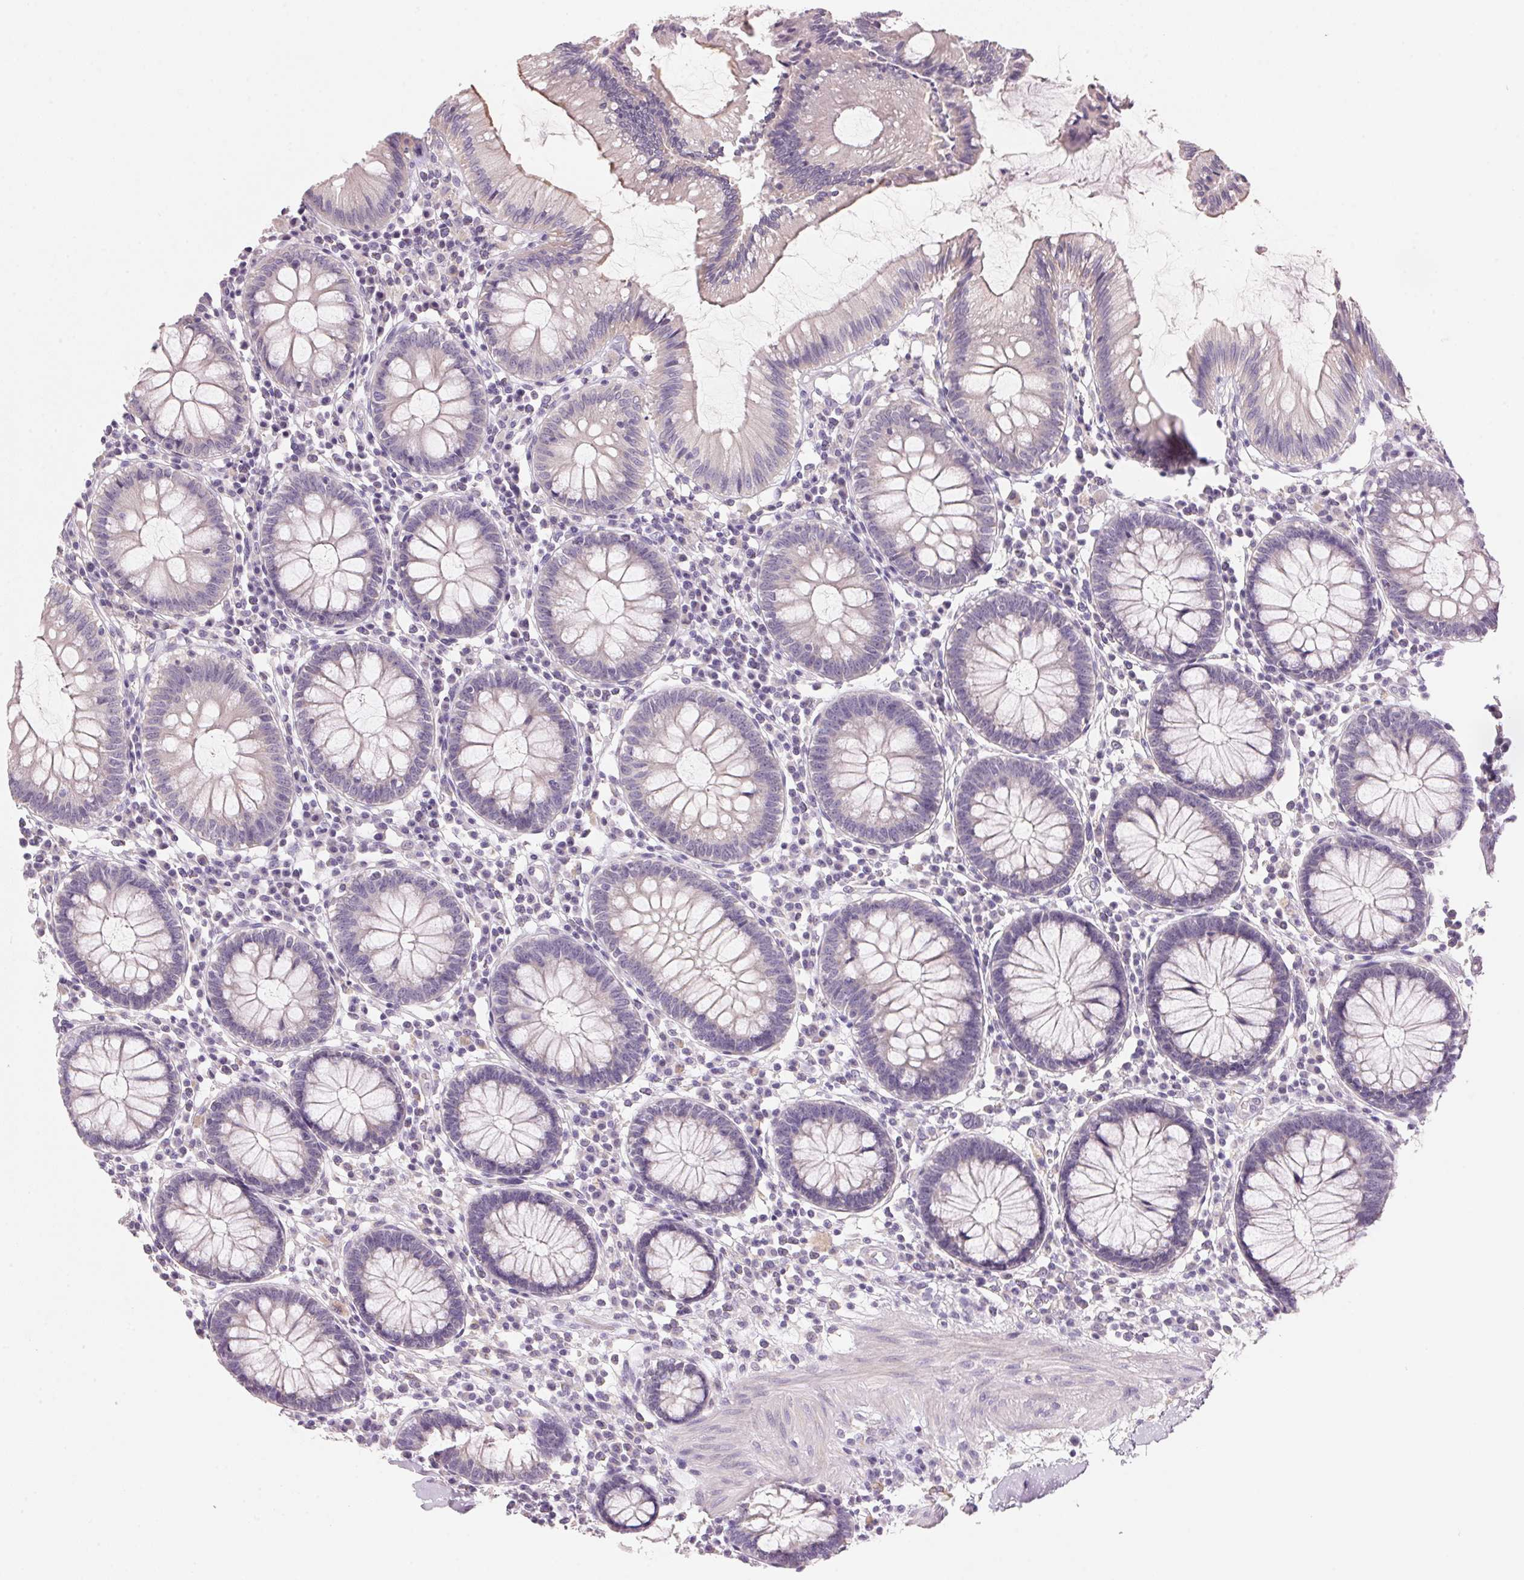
{"staining": {"intensity": "negative", "quantity": "none", "location": "none"}, "tissue": "colon", "cell_type": "Endothelial cells", "image_type": "normal", "snomed": [{"axis": "morphology", "description": "Normal tissue, NOS"}, {"axis": "morphology", "description": "Adenocarcinoma, NOS"}, {"axis": "topography", "description": "Colon"}], "caption": "Immunohistochemistry photomicrograph of unremarkable colon stained for a protein (brown), which shows no expression in endothelial cells.", "gene": "CYP11B1", "patient": {"sex": "male", "age": 83}}